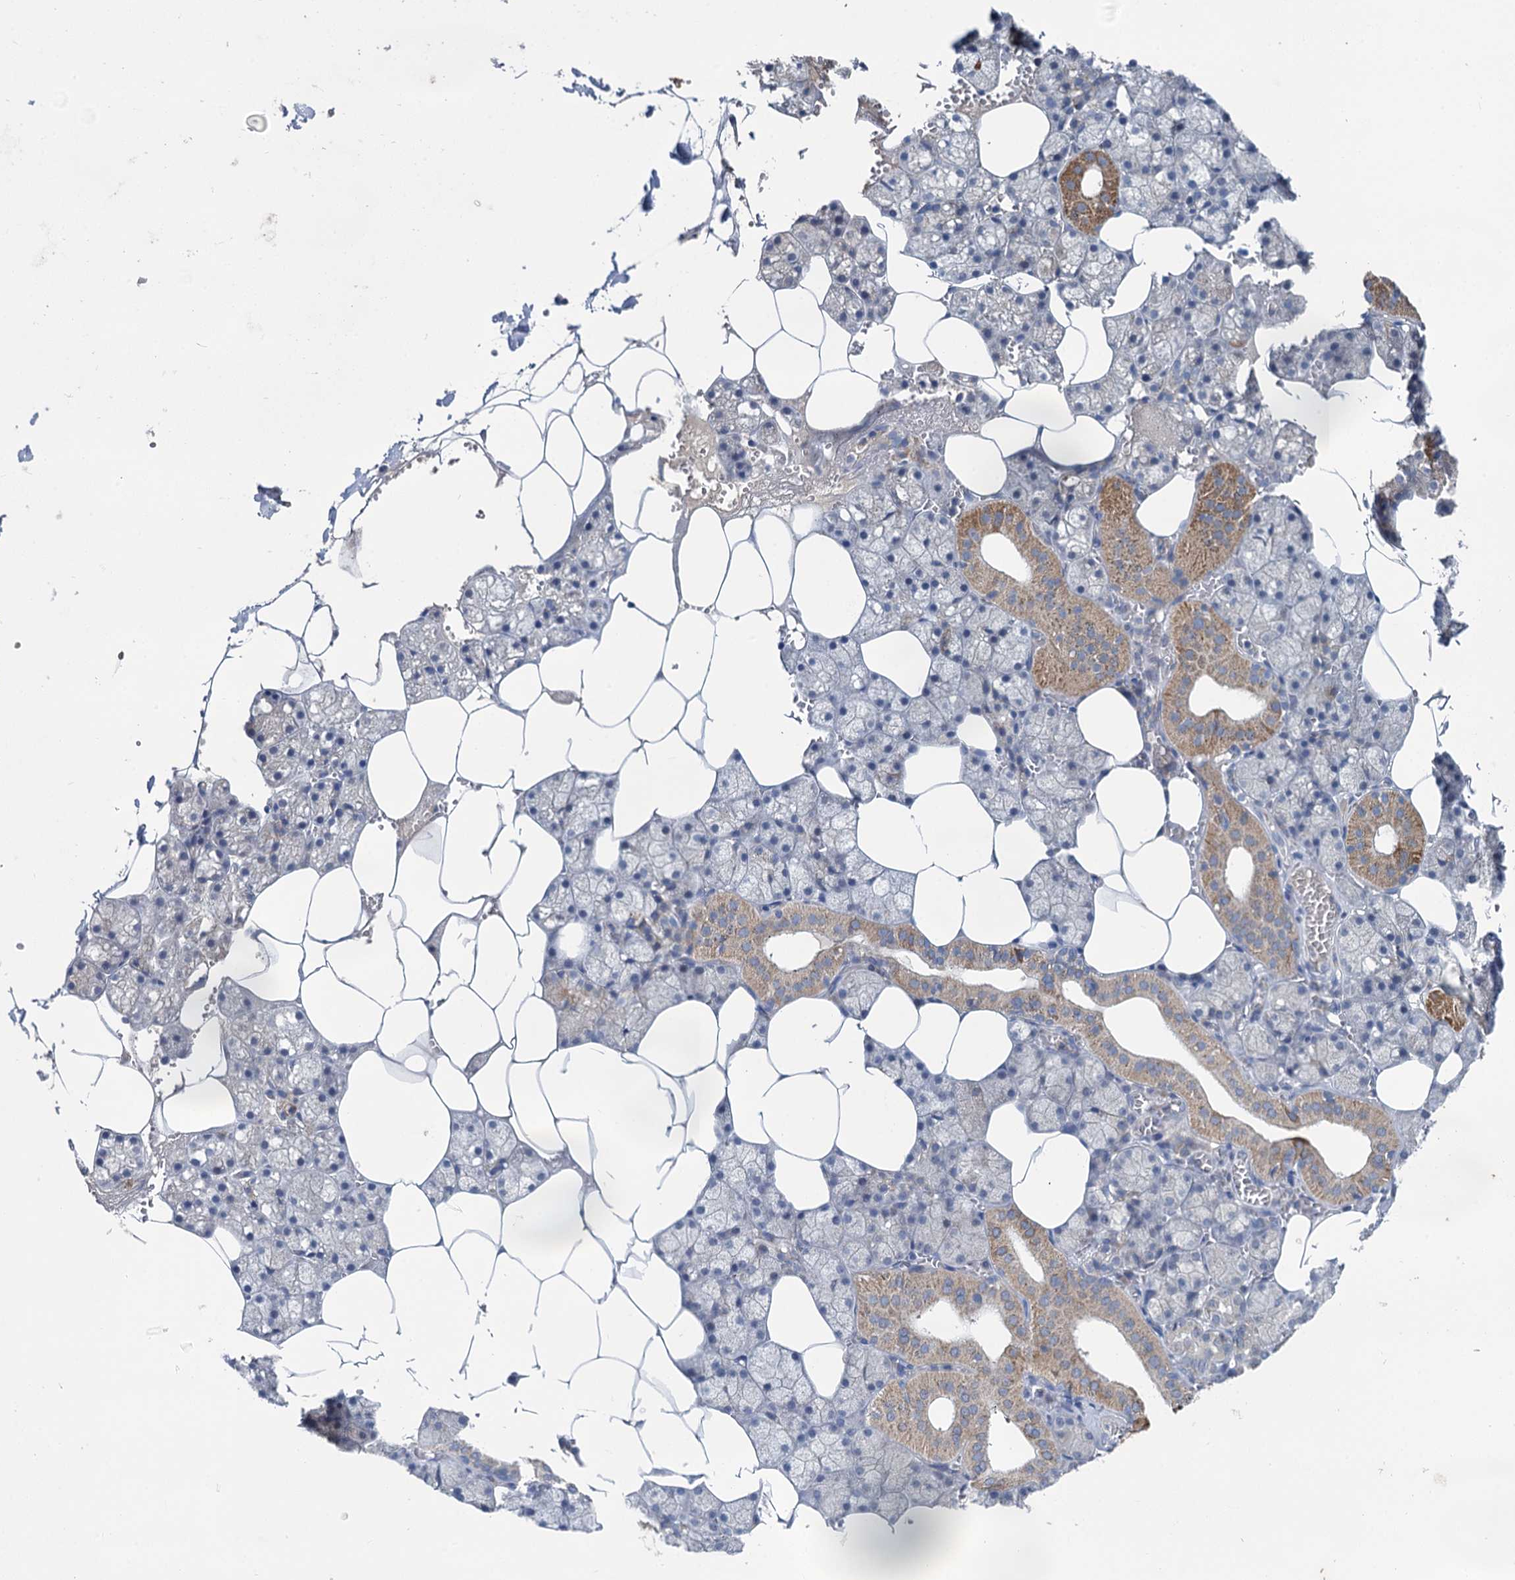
{"staining": {"intensity": "moderate", "quantity": "25%-75%", "location": "cytoplasmic/membranous"}, "tissue": "salivary gland", "cell_type": "Glandular cells", "image_type": "normal", "snomed": [{"axis": "morphology", "description": "Normal tissue, NOS"}, {"axis": "topography", "description": "Salivary gland"}], "caption": "High-power microscopy captured an immunohistochemistry histopathology image of normal salivary gland, revealing moderate cytoplasmic/membranous staining in approximately 25%-75% of glandular cells.", "gene": "METTL4", "patient": {"sex": "male", "age": 62}}